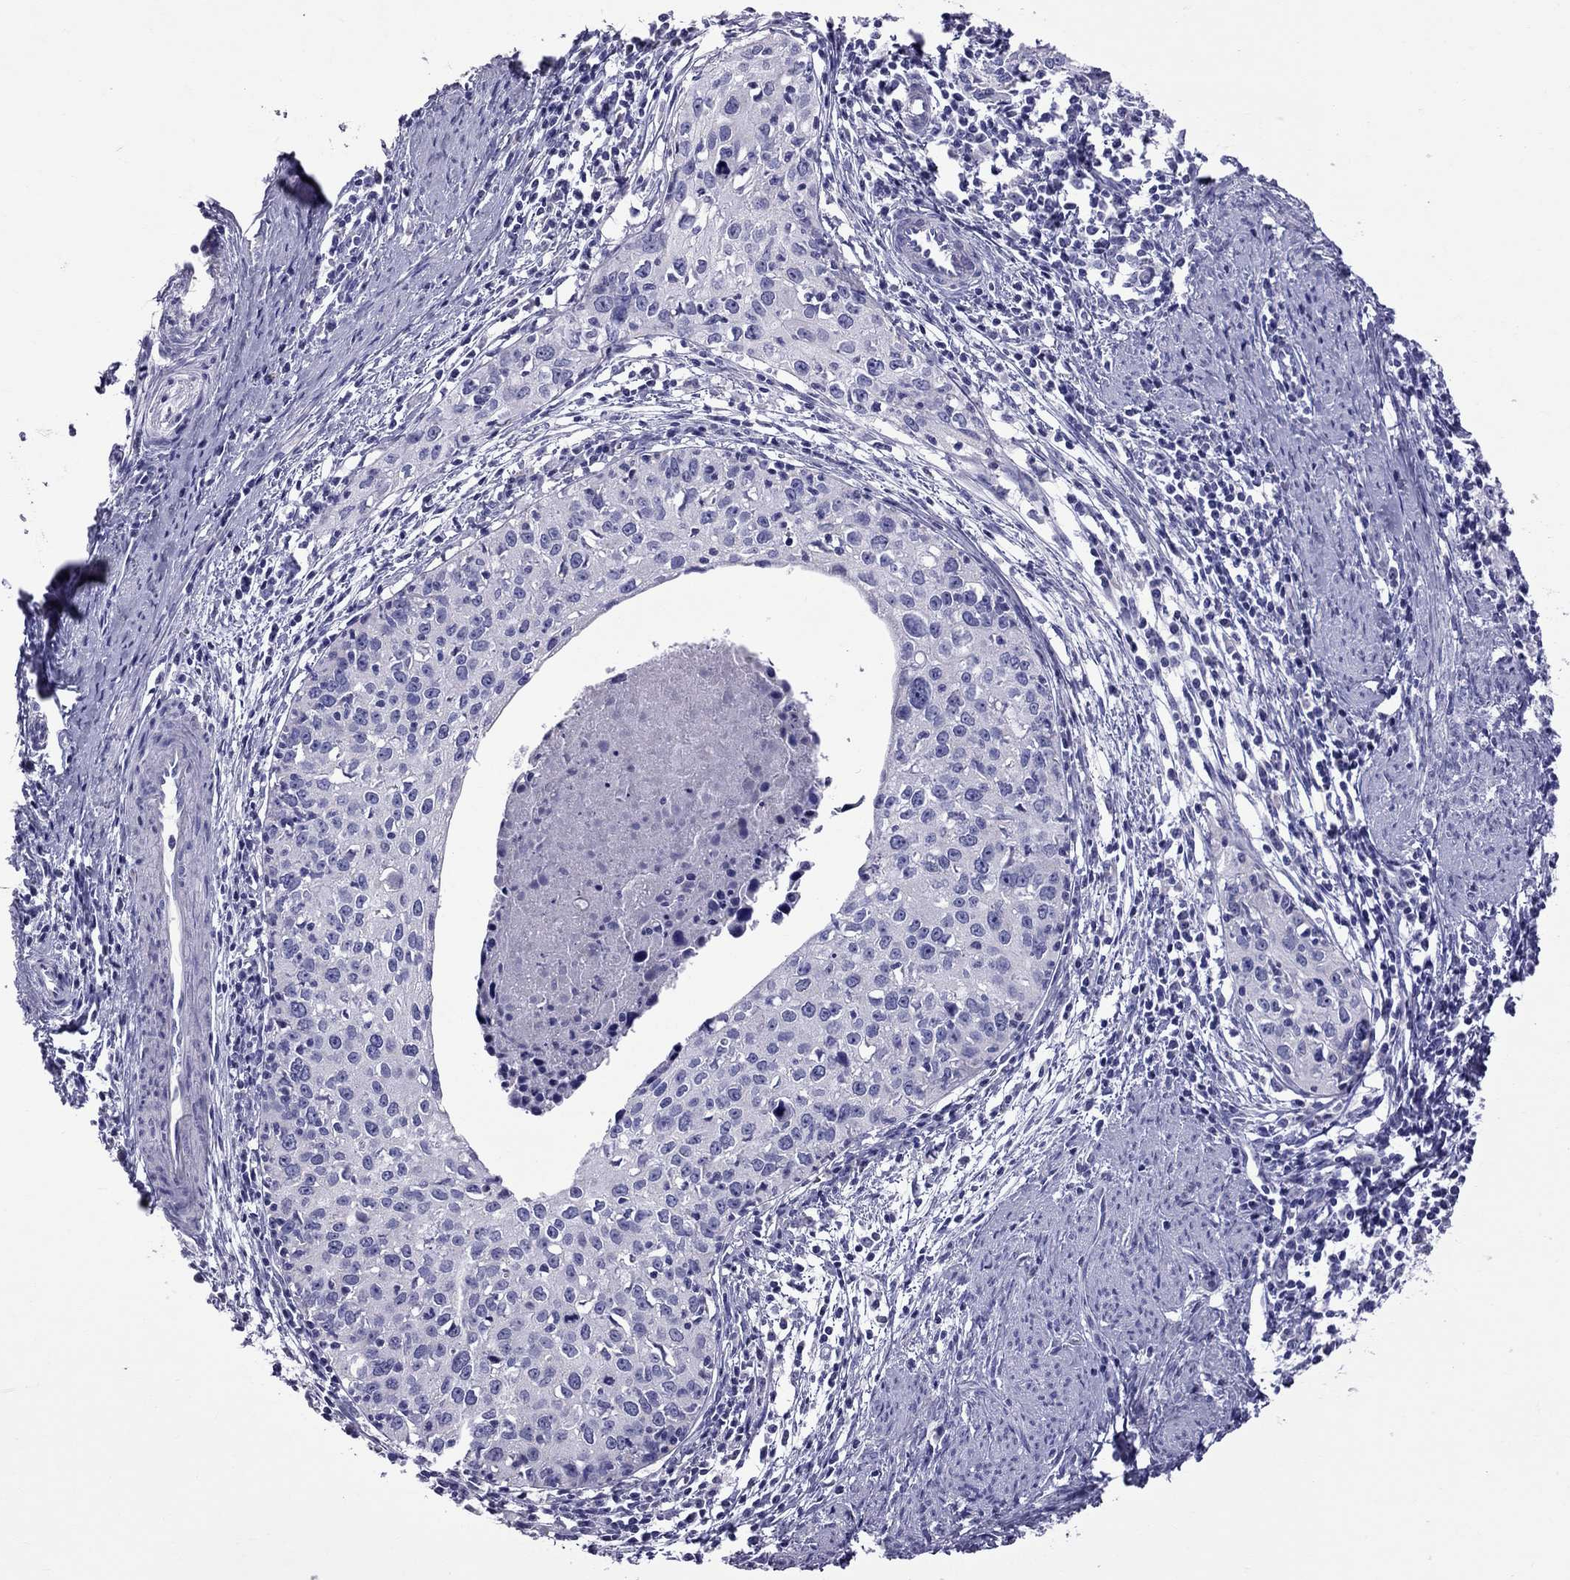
{"staining": {"intensity": "negative", "quantity": "none", "location": "none"}, "tissue": "cervical cancer", "cell_type": "Tumor cells", "image_type": "cancer", "snomed": [{"axis": "morphology", "description": "Squamous cell carcinoma, NOS"}, {"axis": "topography", "description": "Cervix"}], "caption": "Immunohistochemistry photomicrograph of human cervical cancer (squamous cell carcinoma) stained for a protein (brown), which shows no positivity in tumor cells.", "gene": "TTLL13", "patient": {"sex": "female", "age": 40}}